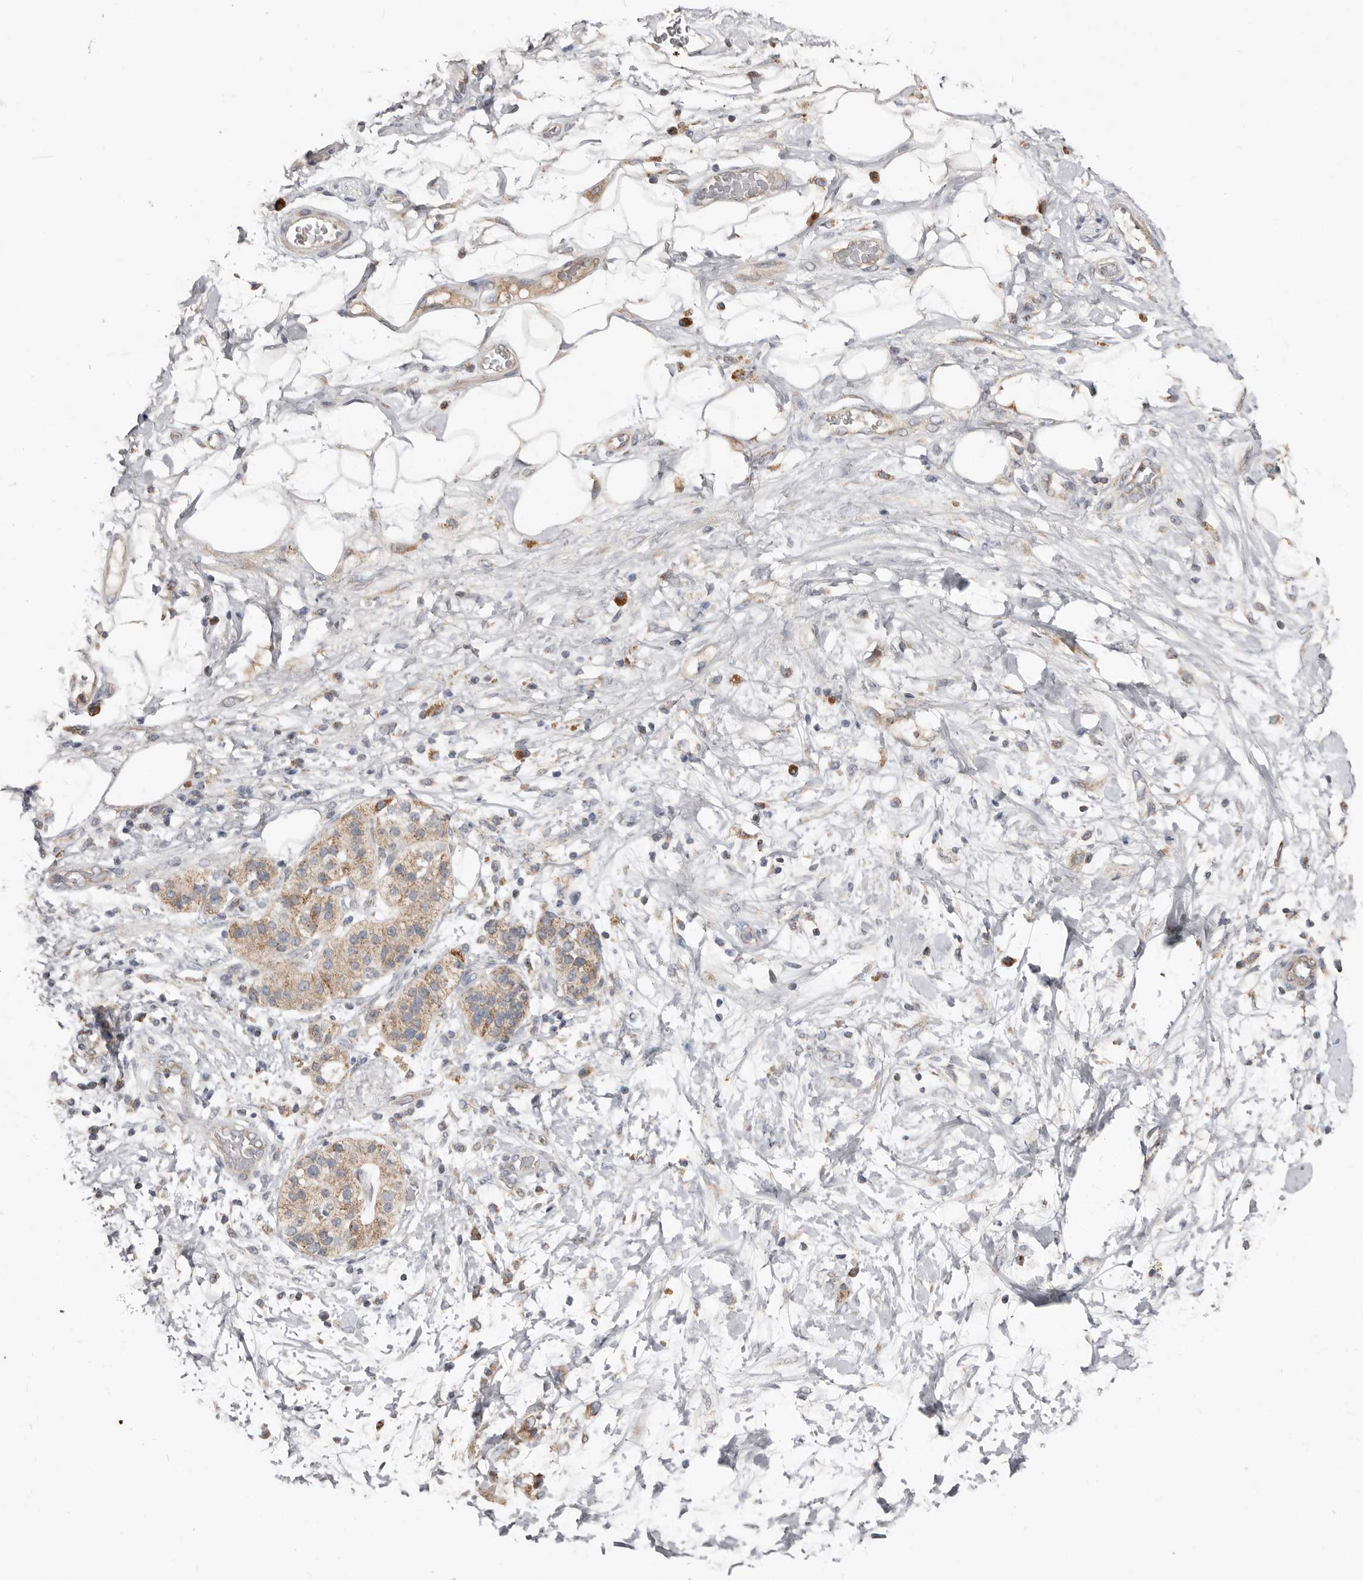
{"staining": {"intensity": "negative", "quantity": "none", "location": "none"}, "tissue": "adipose tissue", "cell_type": "Adipocytes", "image_type": "normal", "snomed": [{"axis": "morphology", "description": "Normal tissue, NOS"}, {"axis": "morphology", "description": "Adenocarcinoma, NOS"}, {"axis": "topography", "description": "Duodenum"}, {"axis": "topography", "description": "Peripheral nerve tissue"}], "caption": "This micrograph is of normal adipose tissue stained with IHC to label a protein in brown with the nuclei are counter-stained blue. There is no positivity in adipocytes. (DAB (3,3'-diaminobenzidine) IHC, high magnification).", "gene": "KIF26B", "patient": {"sex": "female", "age": 60}}